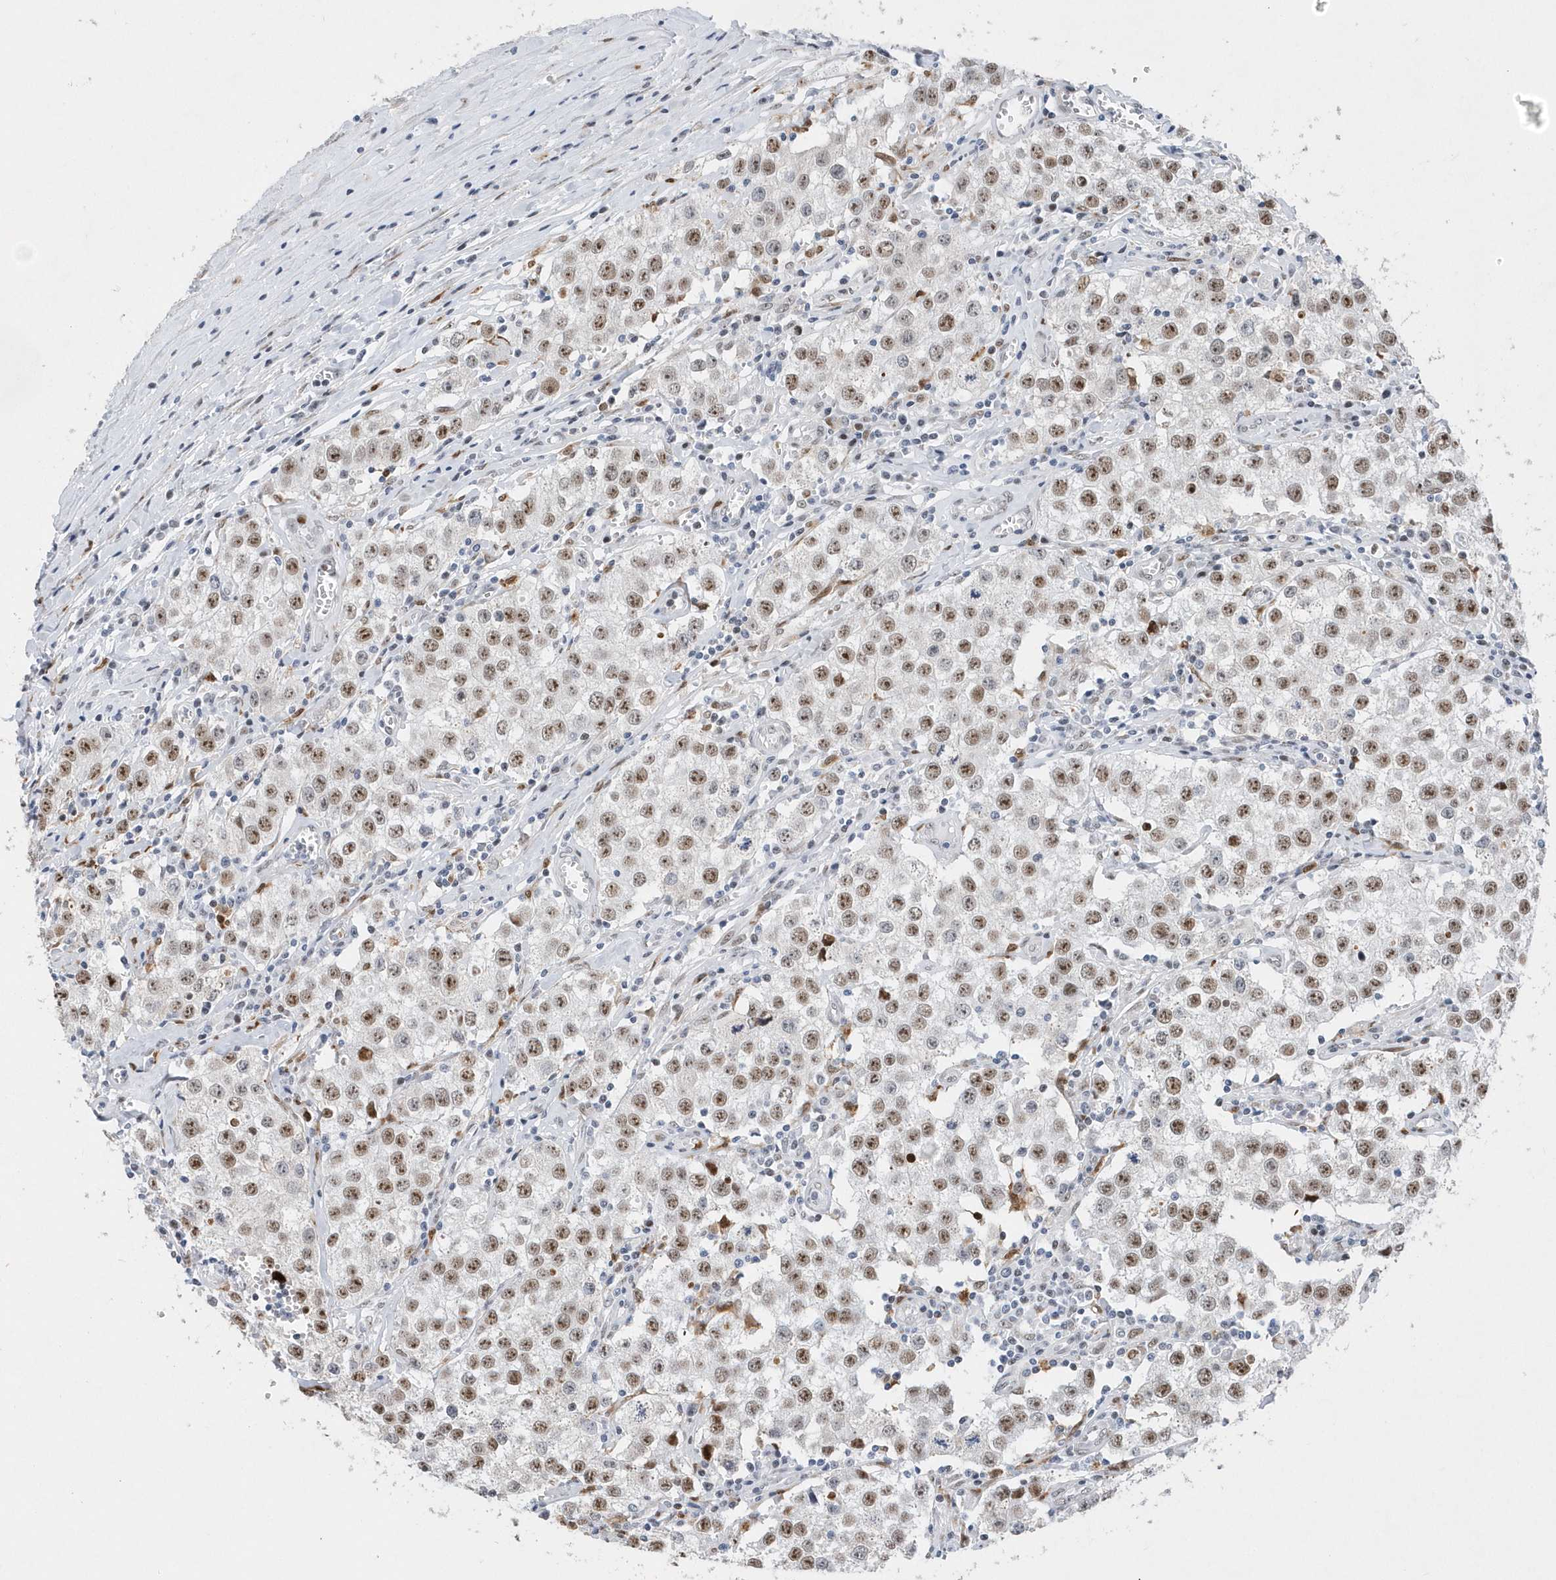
{"staining": {"intensity": "moderate", "quantity": ">75%", "location": "nuclear"}, "tissue": "testis cancer", "cell_type": "Tumor cells", "image_type": "cancer", "snomed": [{"axis": "morphology", "description": "Seminoma, NOS"}, {"axis": "morphology", "description": "Carcinoma, Embryonal, NOS"}, {"axis": "topography", "description": "Testis"}], "caption": "DAB immunohistochemical staining of human testis cancer reveals moderate nuclear protein positivity in about >75% of tumor cells. The staining is performed using DAB (3,3'-diaminobenzidine) brown chromogen to label protein expression. The nuclei are counter-stained blue using hematoxylin.", "gene": "RPP30", "patient": {"sex": "male", "age": 43}}